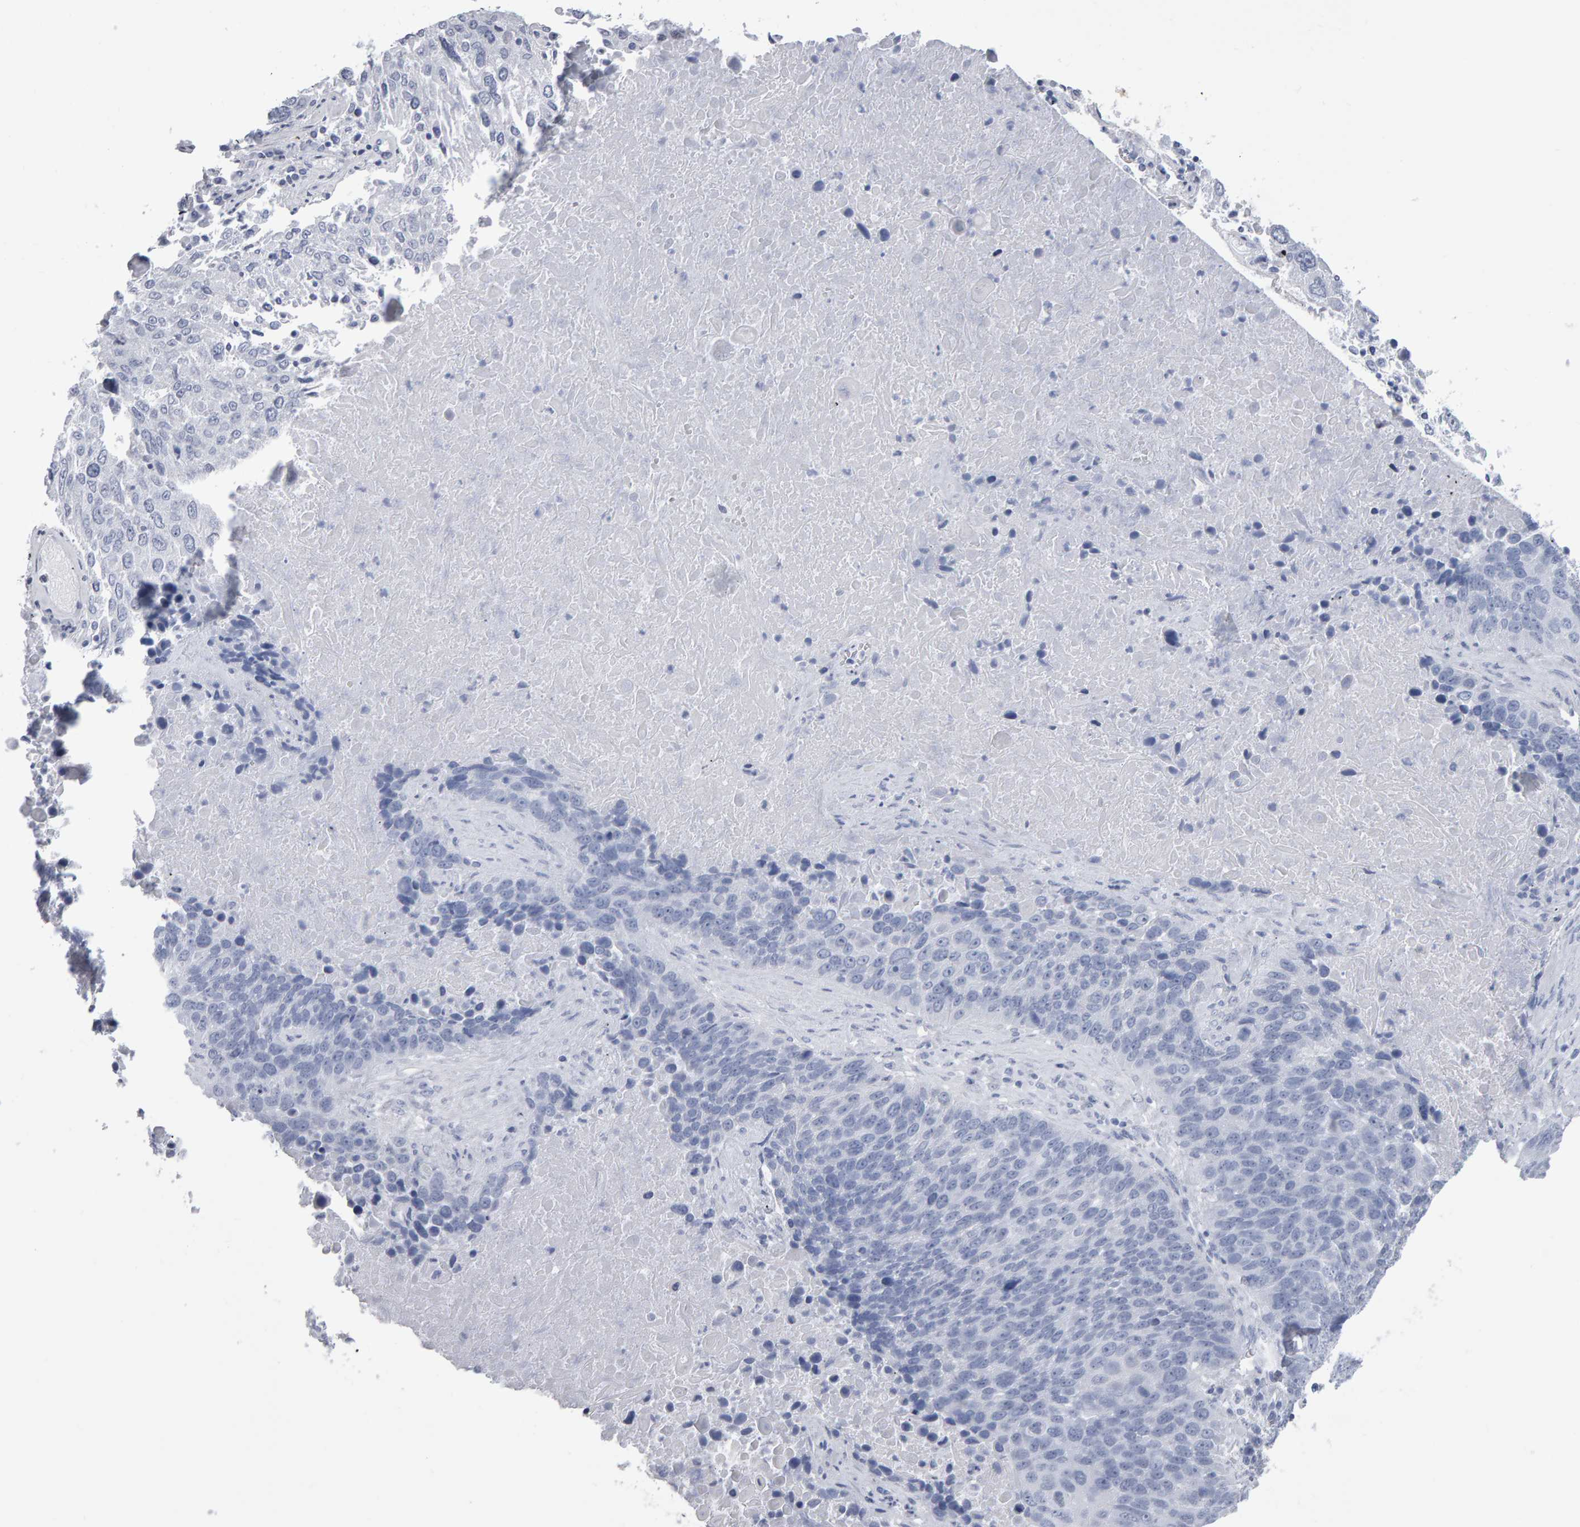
{"staining": {"intensity": "negative", "quantity": "none", "location": "none"}, "tissue": "lung cancer", "cell_type": "Tumor cells", "image_type": "cancer", "snomed": [{"axis": "morphology", "description": "Squamous cell carcinoma, NOS"}, {"axis": "topography", "description": "Lung"}], "caption": "DAB immunohistochemical staining of lung cancer (squamous cell carcinoma) displays no significant expression in tumor cells. (Immunohistochemistry (ihc), brightfield microscopy, high magnification).", "gene": "NCDN", "patient": {"sex": "male", "age": 65}}